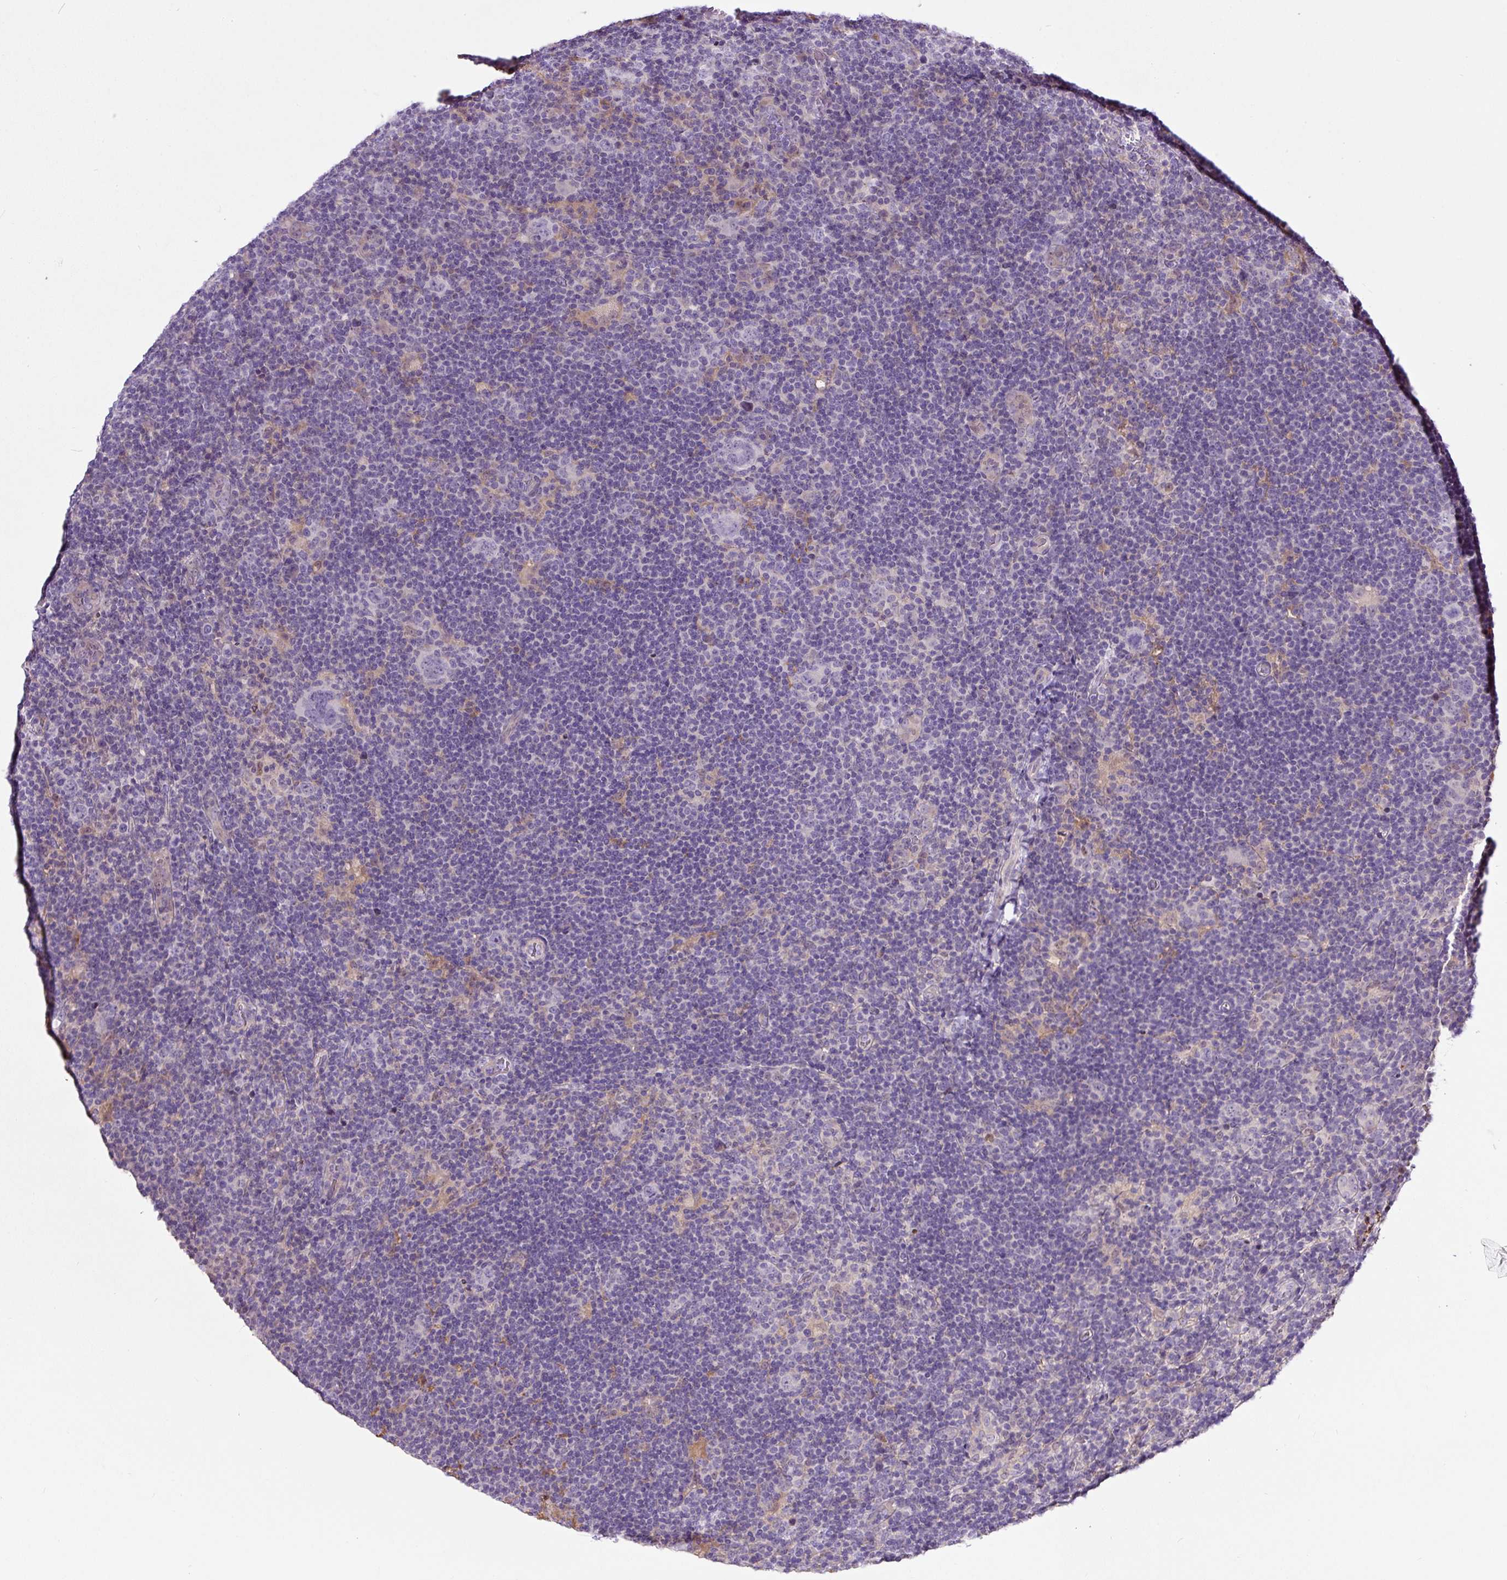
{"staining": {"intensity": "negative", "quantity": "none", "location": "none"}, "tissue": "lymphoma", "cell_type": "Tumor cells", "image_type": "cancer", "snomed": [{"axis": "morphology", "description": "Hodgkin's disease, NOS"}, {"axis": "topography", "description": "Lymph node"}], "caption": "Hodgkin's disease was stained to show a protein in brown. There is no significant expression in tumor cells. (DAB (3,3'-diaminobenzidine) immunohistochemistry visualized using brightfield microscopy, high magnification).", "gene": "LRRC24", "patient": {"sex": "female", "age": 57}}